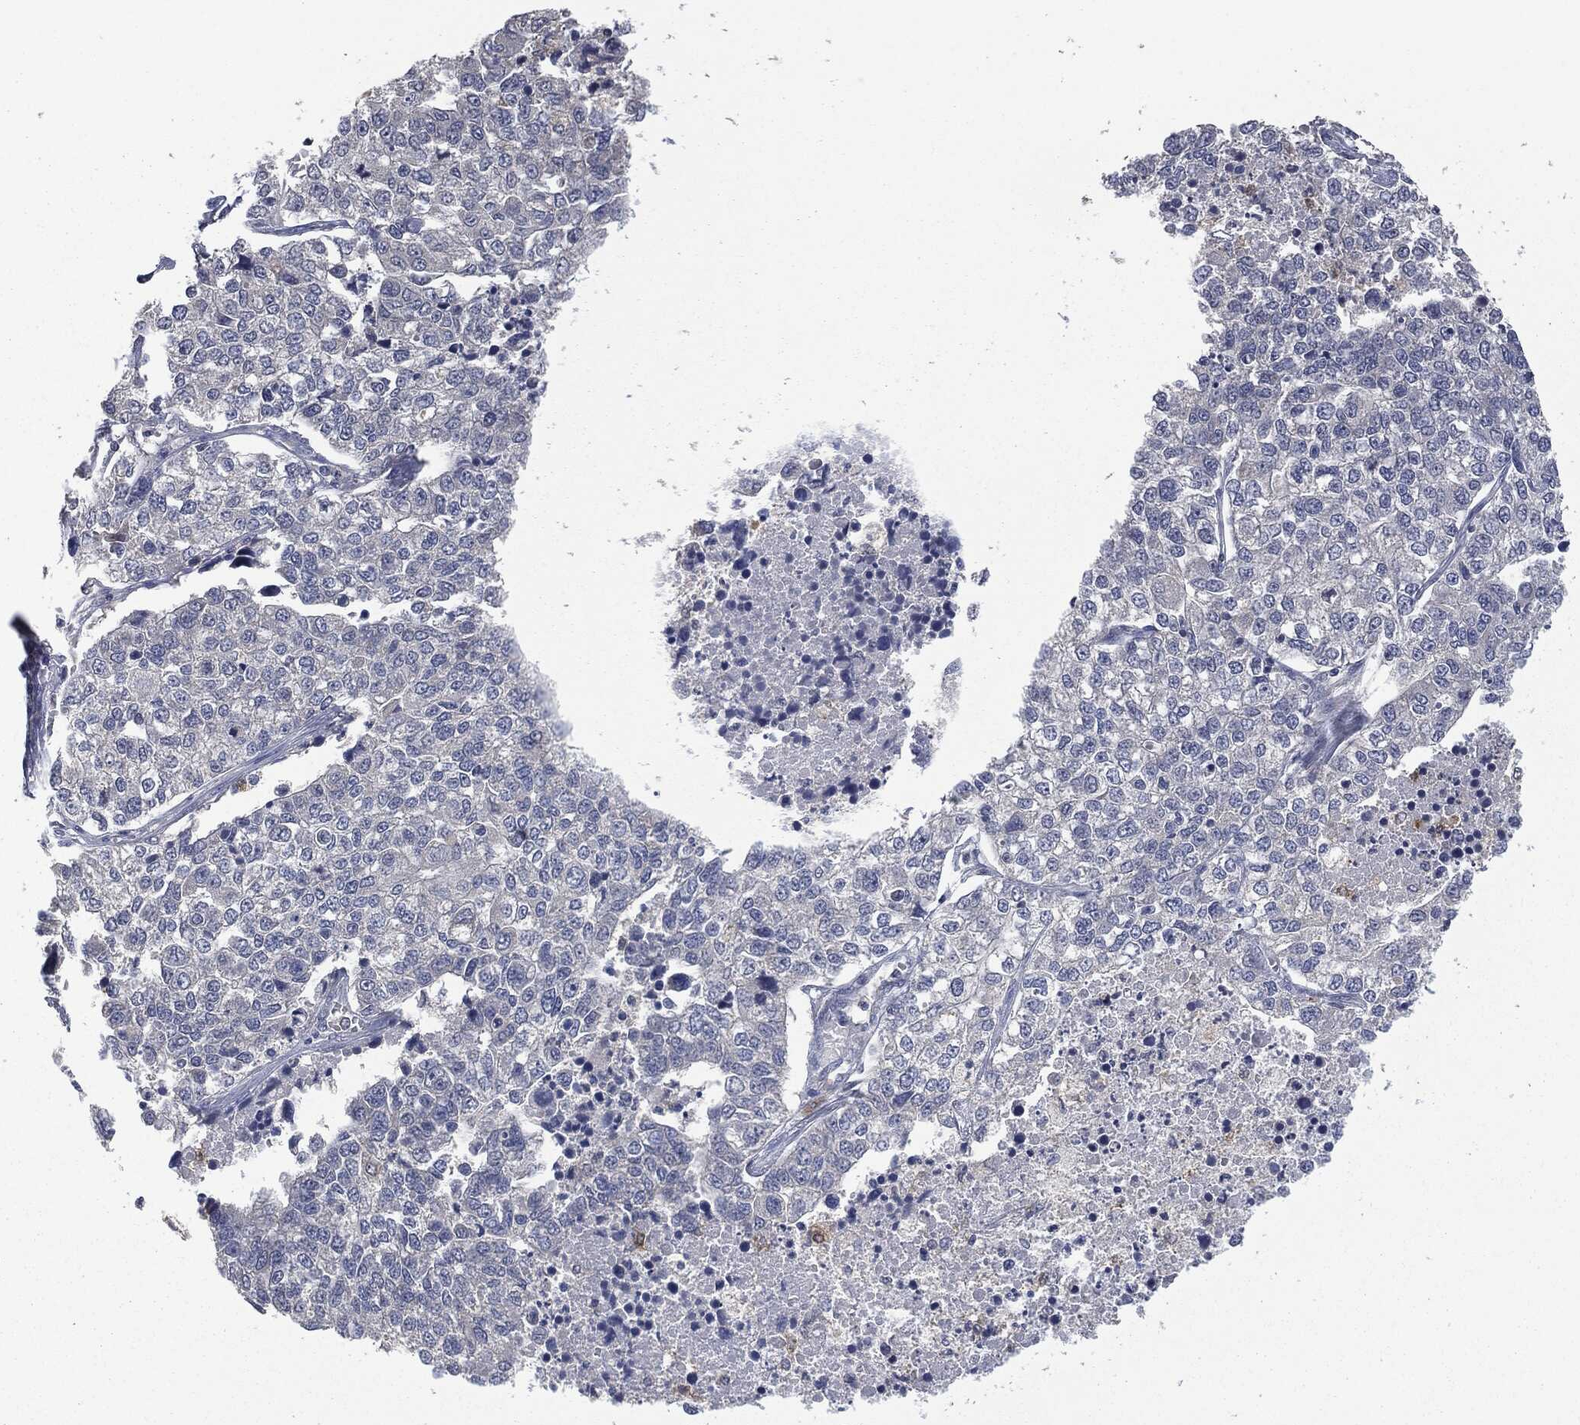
{"staining": {"intensity": "negative", "quantity": "none", "location": "none"}, "tissue": "lung cancer", "cell_type": "Tumor cells", "image_type": "cancer", "snomed": [{"axis": "morphology", "description": "Adenocarcinoma, NOS"}, {"axis": "topography", "description": "Lung"}], "caption": "IHC photomicrograph of human lung cancer (adenocarcinoma) stained for a protein (brown), which reveals no positivity in tumor cells. The staining was performed using DAB (3,3'-diaminobenzidine) to visualize the protein expression in brown, while the nuclei were stained in blue with hematoxylin (Magnification: 20x).", "gene": "IL1RN", "patient": {"sex": "male", "age": 49}}